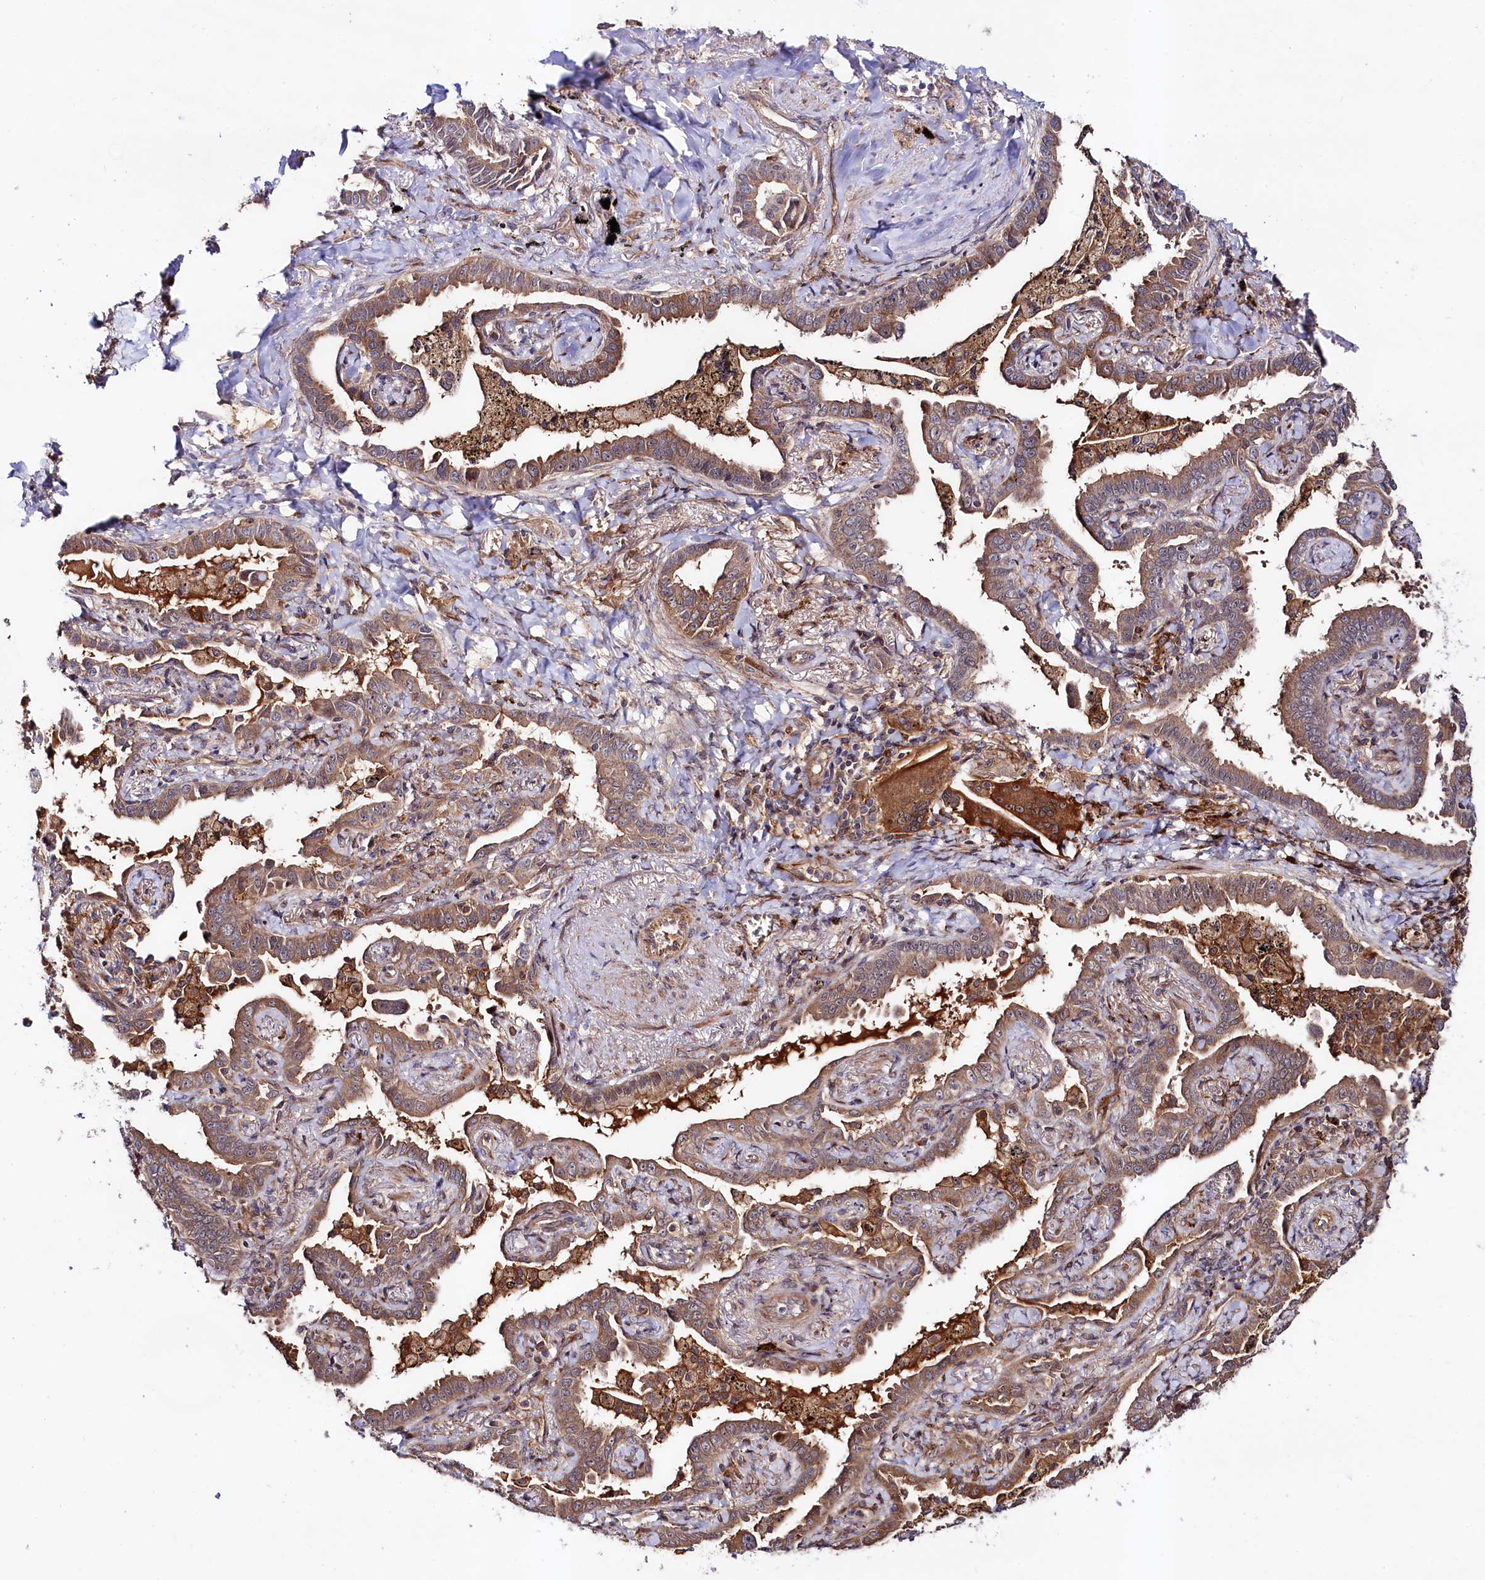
{"staining": {"intensity": "moderate", "quantity": ">75%", "location": "cytoplasmic/membranous"}, "tissue": "lung cancer", "cell_type": "Tumor cells", "image_type": "cancer", "snomed": [{"axis": "morphology", "description": "Adenocarcinoma, NOS"}, {"axis": "topography", "description": "Lung"}], "caption": "Protein expression analysis of human adenocarcinoma (lung) reveals moderate cytoplasmic/membranous positivity in about >75% of tumor cells.", "gene": "NEDD1", "patient": {"sex": "male", "age": 67}}